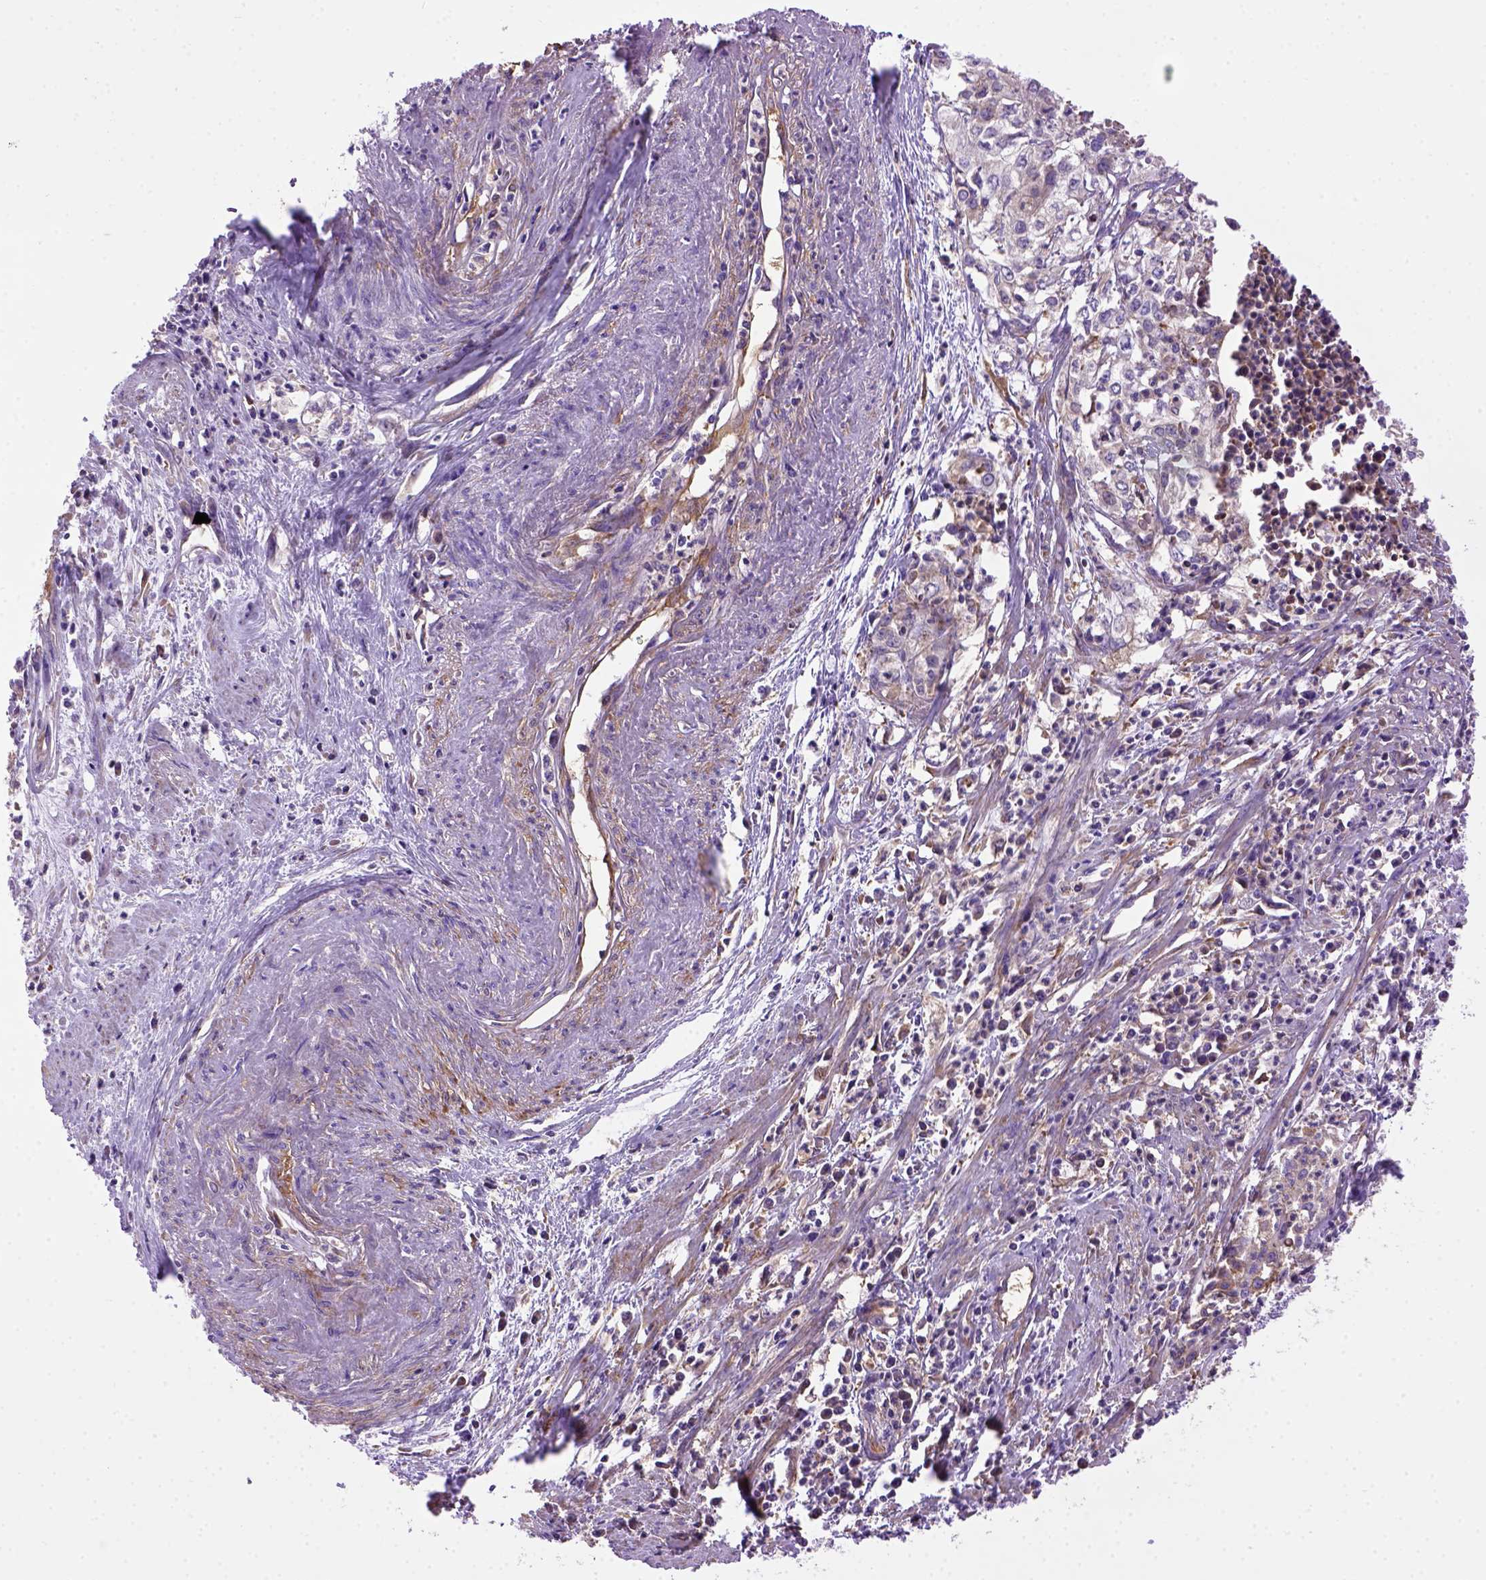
{"staining": {"intensity": "moderate", "quantity": "25%-75%", "location": "cytoplasmic/membranous"}, "tissue": "cervical cancer", "cell_type": "Tumor cells", "image_type": "cancer", "snomed": [{"axis": "morphology", "description": "Squamous cell carcinoma, NOS"}, {"axis": "topography", "description": "Cervix"}], "caption": "Squamous cell carcinoma (cervical) stained with a protein marker exhibits moderate staining in tumor cells.", "gene": "MVP", "patient": {"sex": "female", "age": 39}}